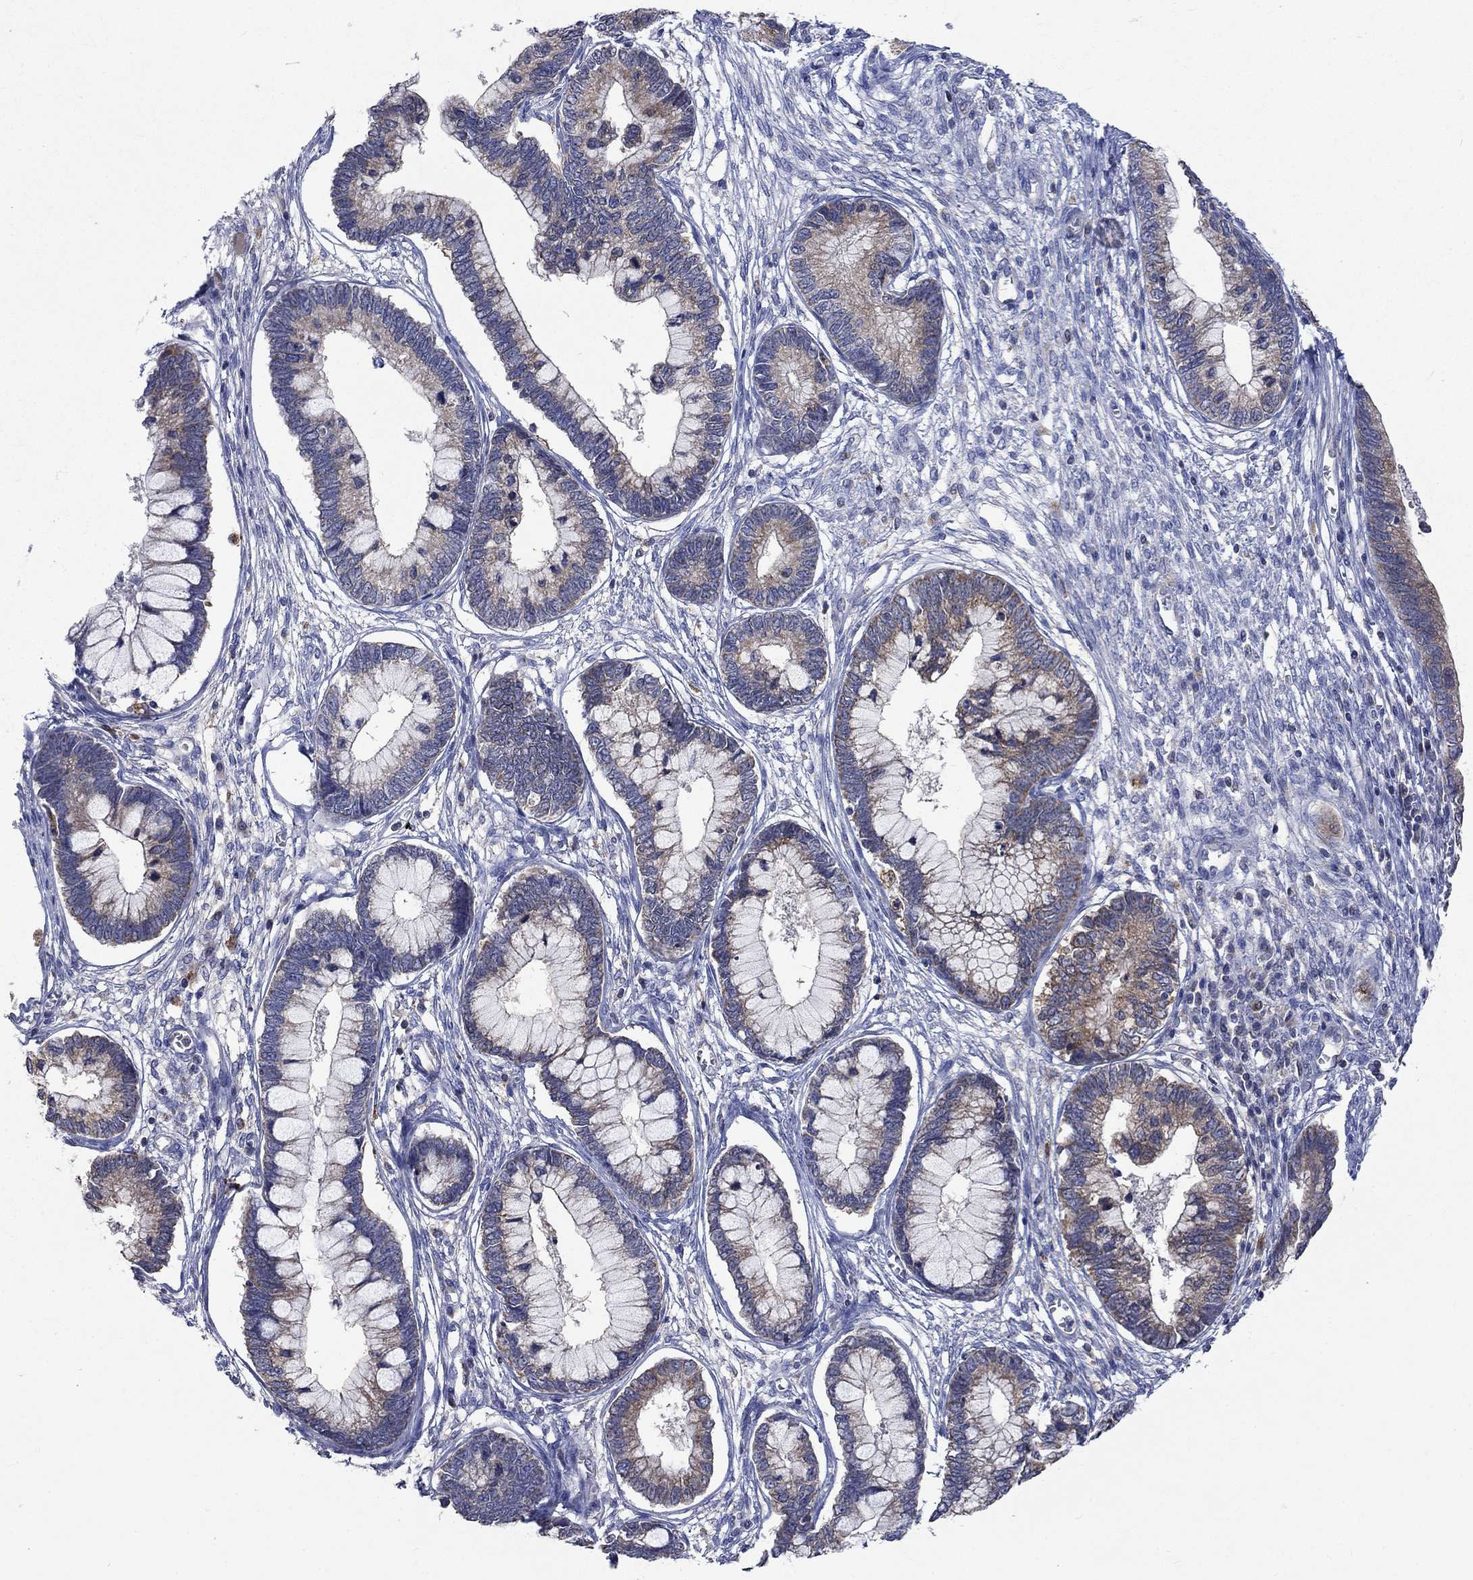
{"staining": {"intensity": "moderate", "quantity": "<25%", "location": "cytoplasmic/membranous"}, "tissue": "cervical cancer", "cell_type": "Tumor cells", "image_type": "cancer", "snomed": [{"axis": "morphology", "description": "Adenocarcinoma, NOS"}, {"axis": "topography", "description": "Cervix"}], "caption": "Immunohistochemistry staining of cervical cancer, which shows low levels of moderate cytoplasmic/membranous staining in about <25% of tumor cells indicating moderate cytoplasmic/membranous protein expression. The staining was performed using DAB (brown) for protein detection and nuclei were counterstained in hematoxylin (blue).", "gene": "UGT8", "patient": {"sex": "female", "age": 44}}